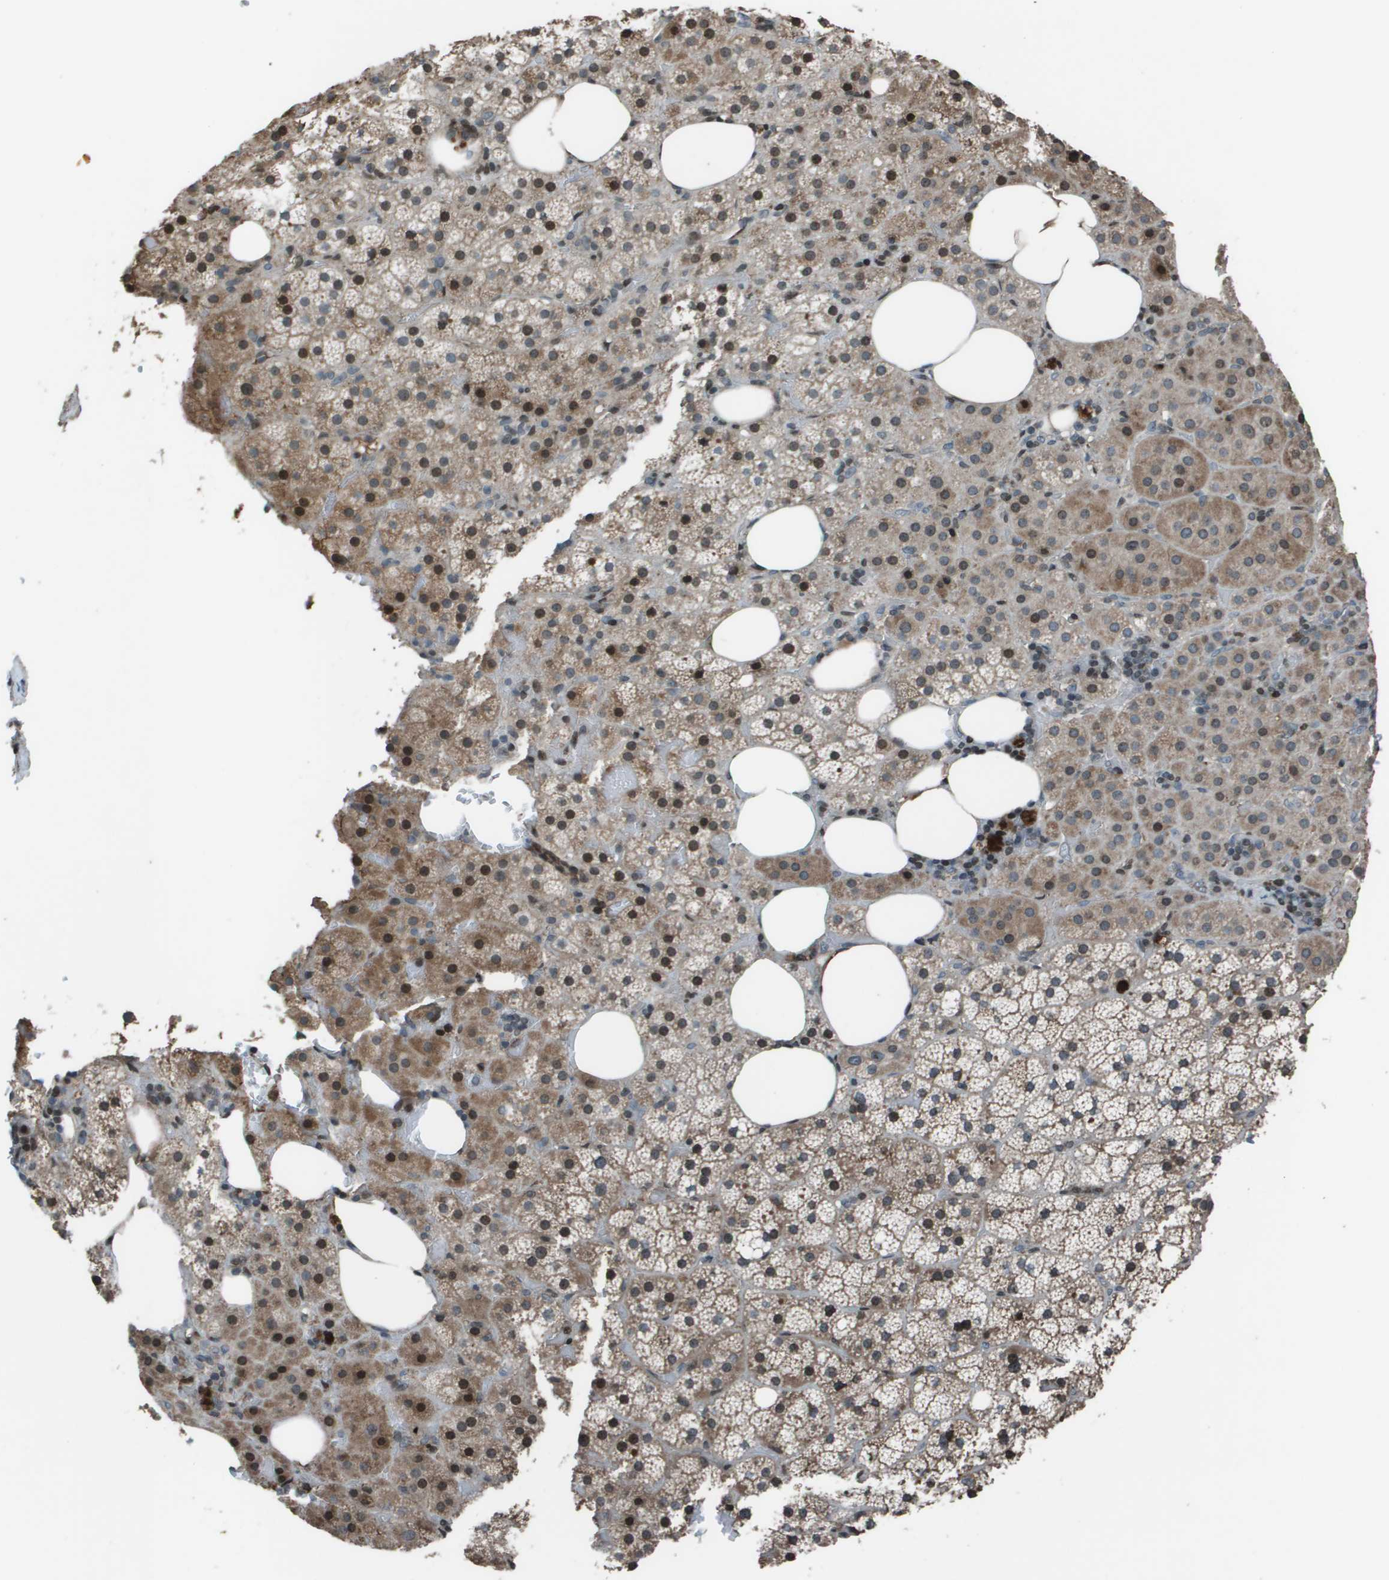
{"staining": {"intensity": "strong", "quantity": "<25%", "location": "cytoplasmic/membranous,nuclear"}, "tissue": "adrenal gland", "cell_type": "Glandular cells", "image_type": "normal", "snomed": [{"axis": "morphology", "description": "Normal tissue, NOS"}, {"axis": "topography", "description": "Adrenal gland"}], "caption": "Strong cytoplasmic/membranous,nuclear protein staining is identified in approximately <25% of glandular cells in adrenal gland. (Stains: DAB (3,3'-diaminobenzidine) in brown, nuclei in blue, Microscopy: brightfield microscopy at high magnification).", "gene": "CXCL12", "patient": {"sex": "female", "age": 59}}